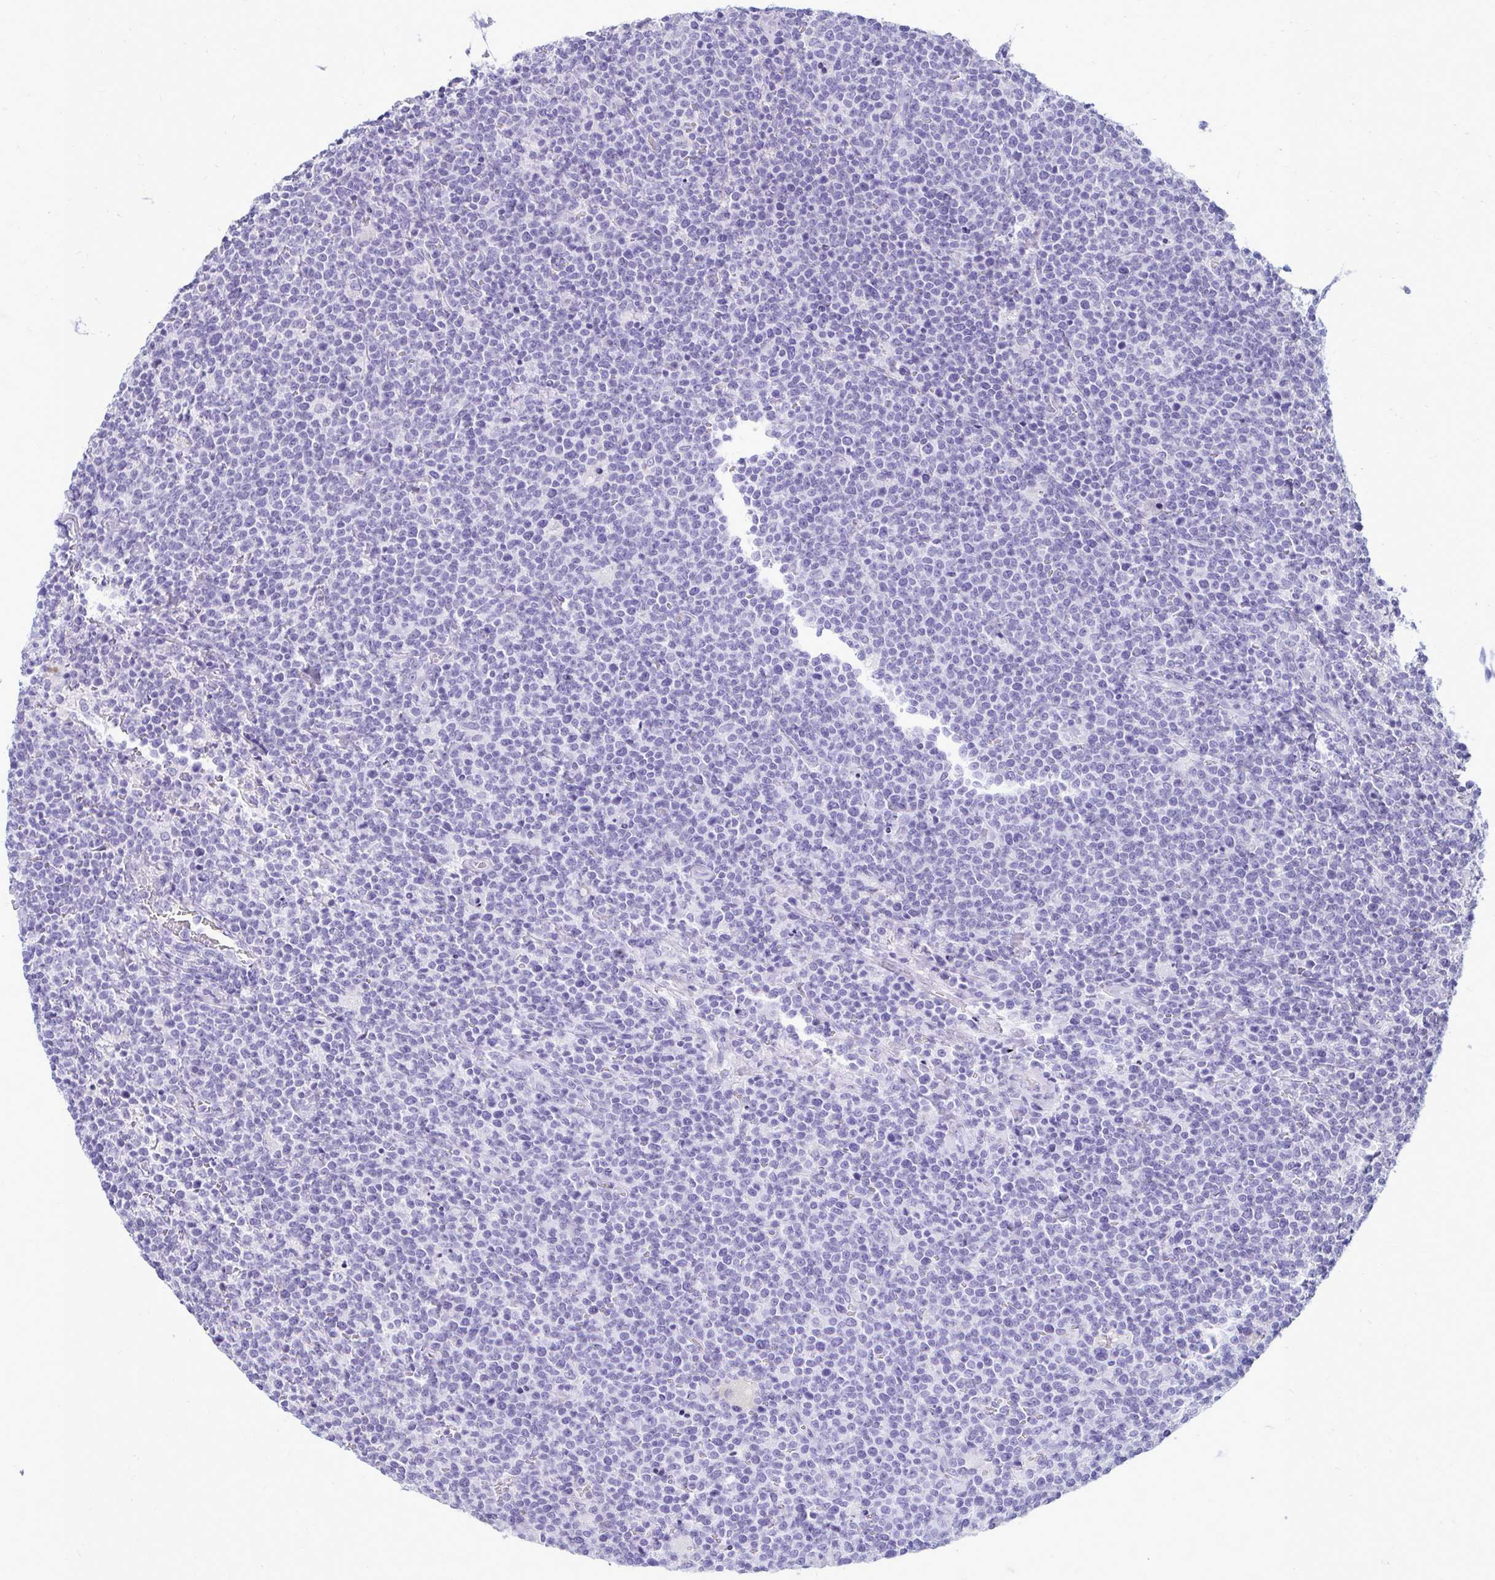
{"staining": {"intensity": "negative", "quantity": "none", "location": "none"}, "tissue": "lymphoma", "cell_type": "Tumor cells", "image_type": "cancer", "snomed": [{"axis": "morphology", "description": "Malignant lymphoma, non-Hodgkin's type, High grade"}, {"axis": "topography", "description": "Lymph node"}], "caption": "The histopathology image shows no significant expression in tumor cells of malignant lymphoma, non-Hodgkin's type (high-grade).", "gene": "NANOGNB", "patient": {"sex": "male", "age": 61}}